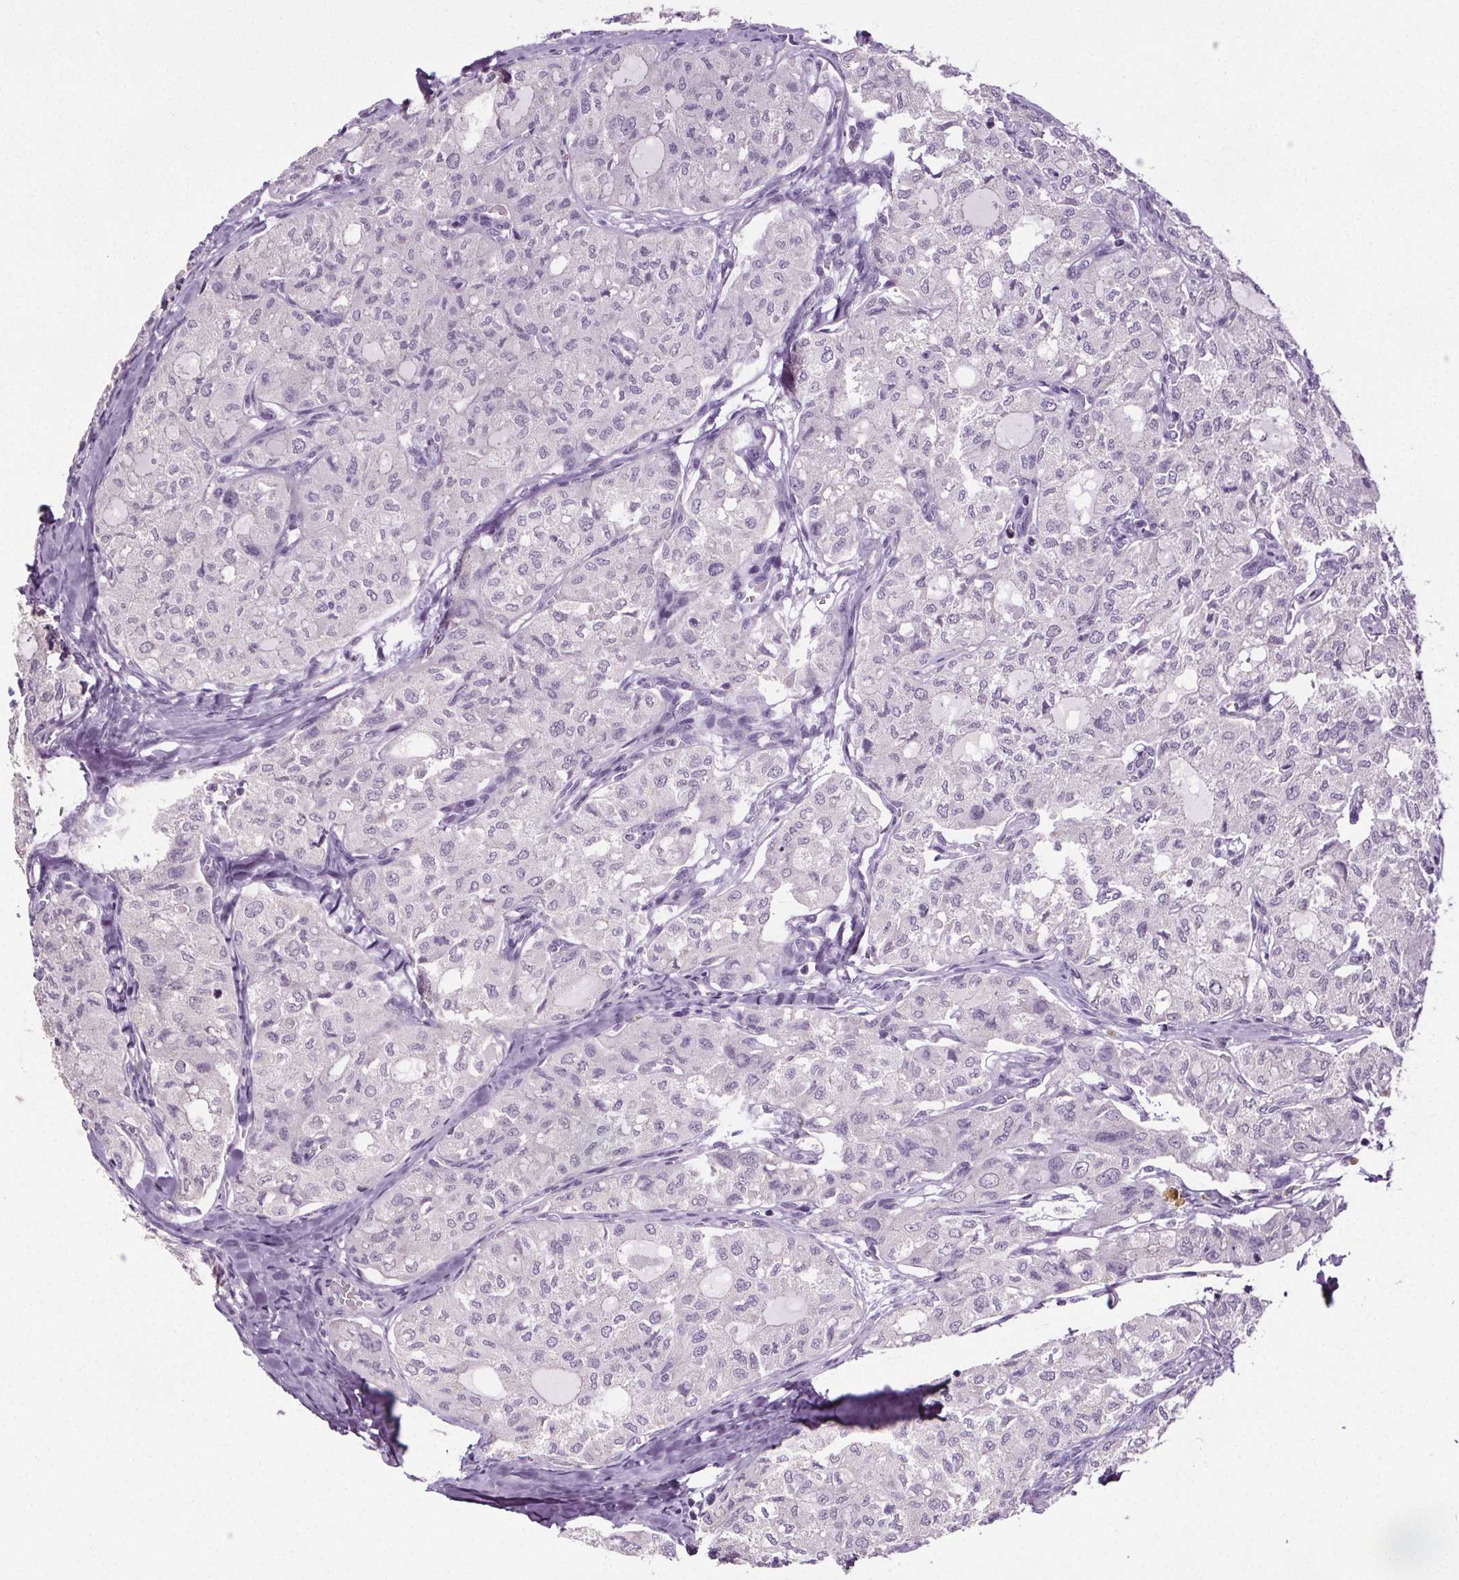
{"staining": {"intensity": "negative", "quantity": "none", "location": "none"}, "tissue": "thyroid cancer", "cell_type": "Tumor cells", "image_type": "cancer", "snomed": [{"axis": "morphology", "description": "Follicular adenoma carcinoma, NOS"}, {"axis": "topography", "description": "Thyroid gland"}], "caption": "Follicular adenoma carcinoma (thyroid) was stained to show a protein in brown. There is no significant positivity in tumor cells.", "gene": "GPIHBP1", "patient": {"sex": "male", "age": 75}}